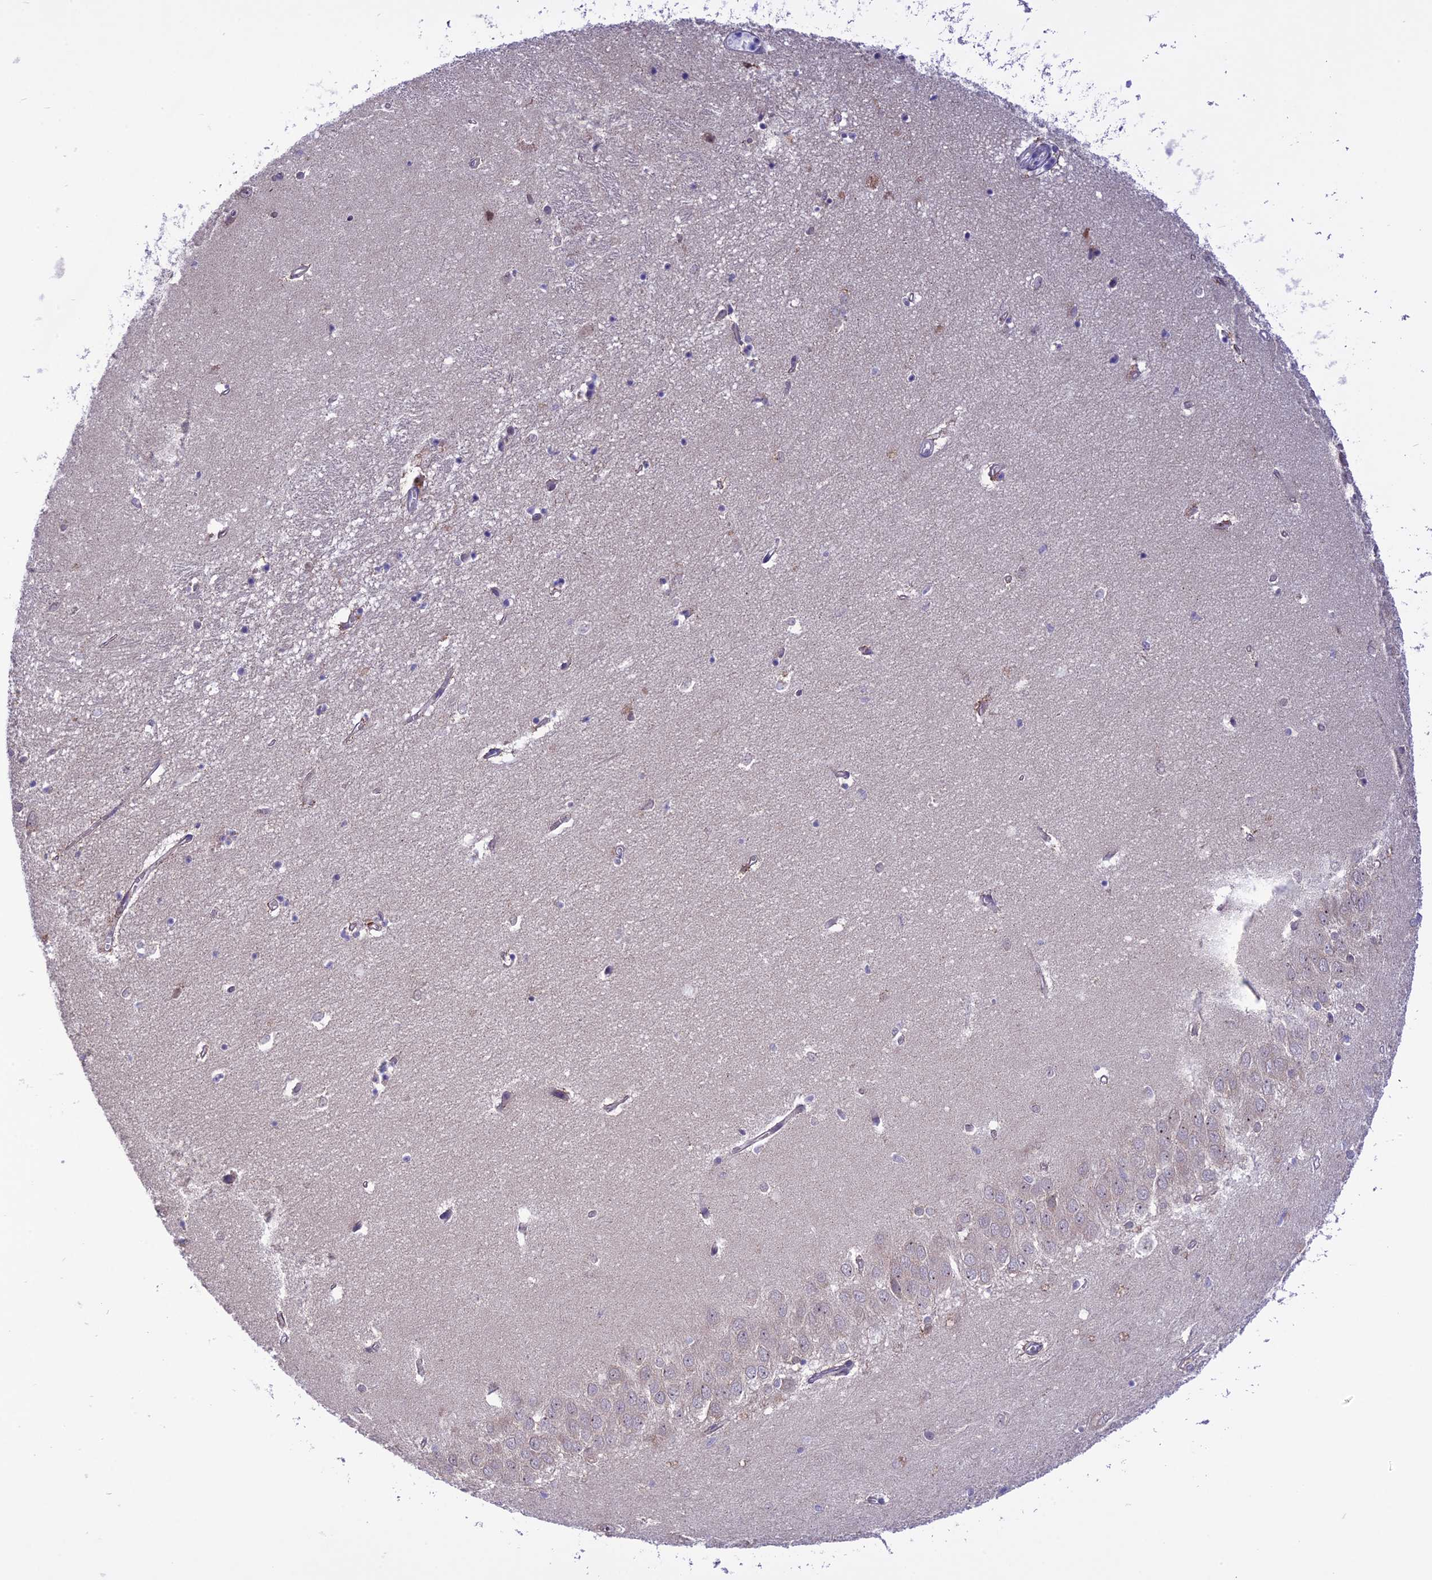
{"staining": {"intensity": "negative", "quantity": "none", "location": "none"}, "tissue": "hippocampus", "cell_type": "Glial cells", "image_type": "normal", "snomed": [{"axis": "morphology", "description": "Normal tissue, NOS"}, {"axis": "topography", "description": "Hippocampus"}], "caption": "IHC of normal hippocampus shows no positivity in glial cells. (DAB (3,3'-diaminobenzidine) IHC visualized using brightfield microscopy, high magnification).", "gene": "ZNF837", "patient": {"sex": "female", "age": 64}}